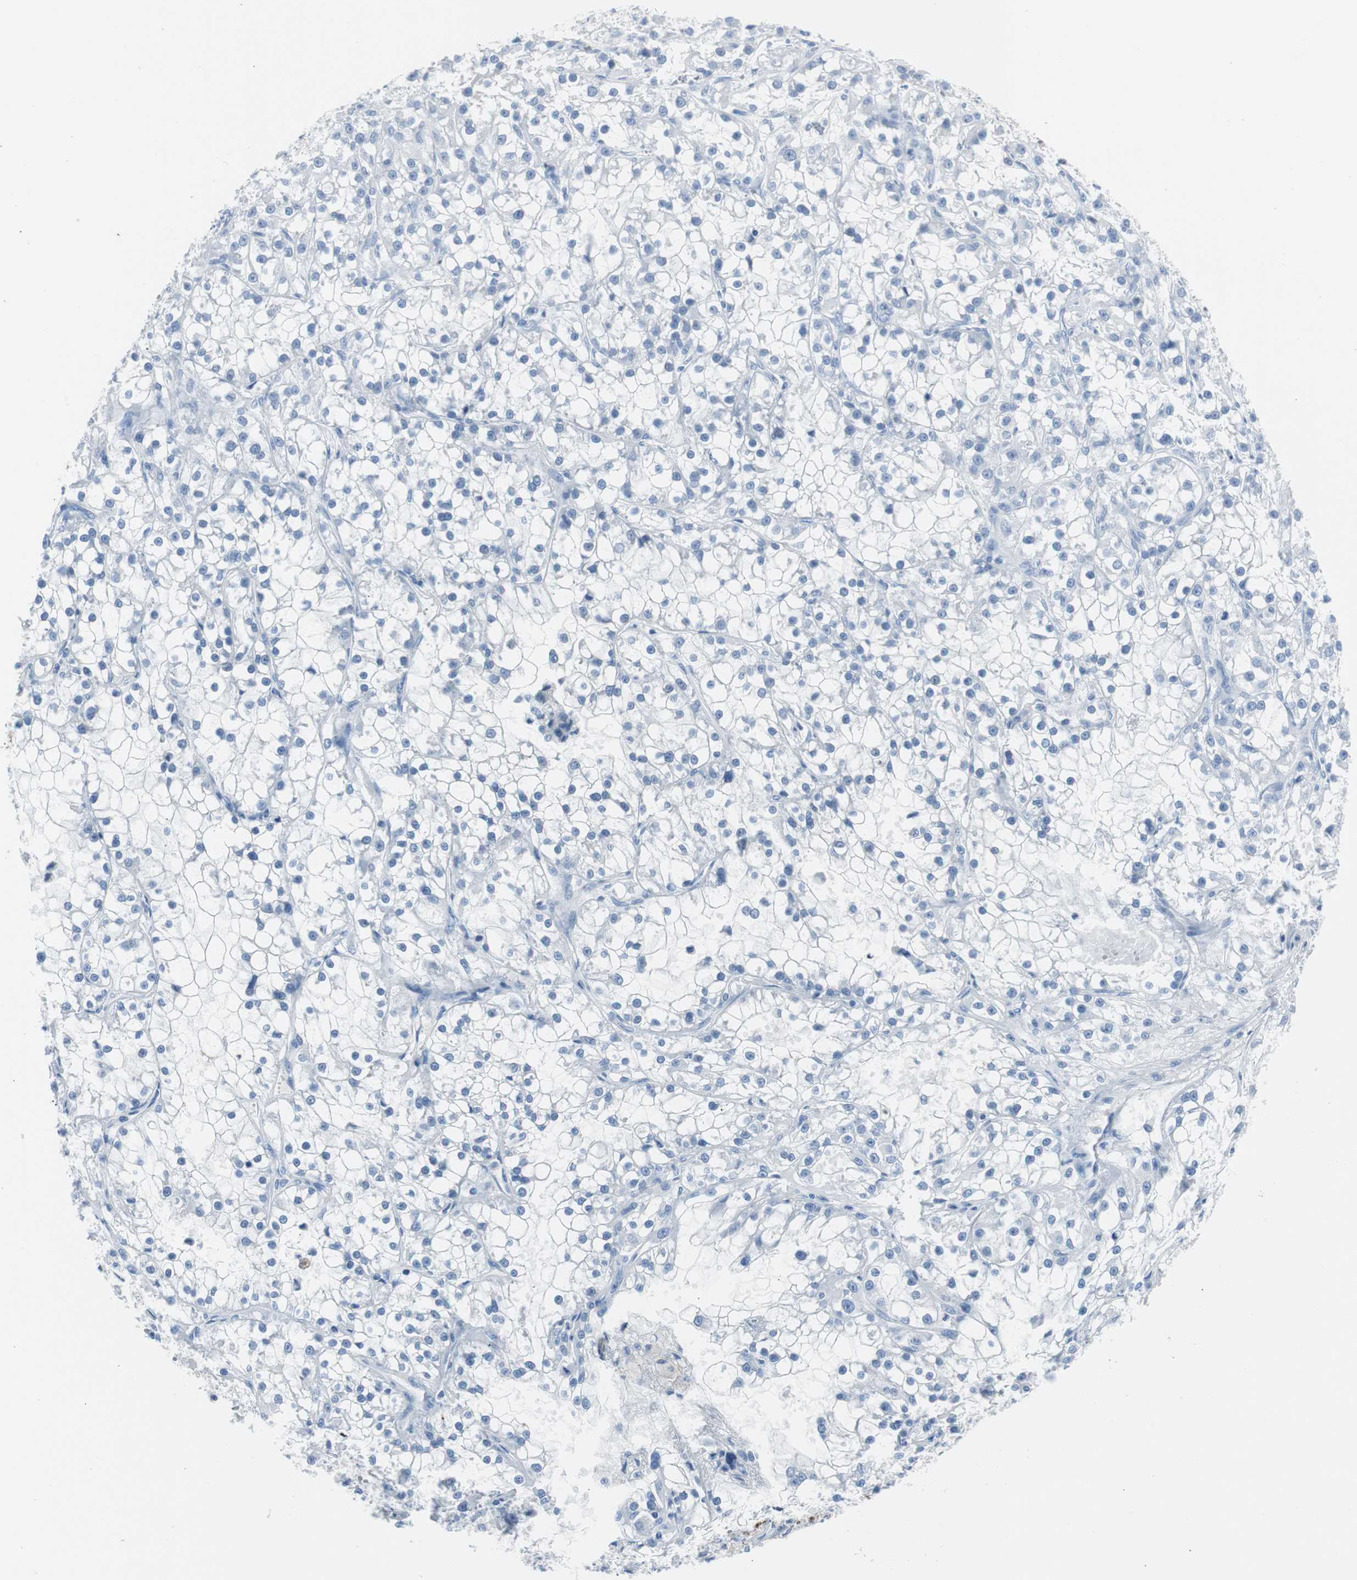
{"staining": {"intensity": "negative", "quantity": "none", "location": "none"}, "tissue": "renal cancer", "cell_type": "Tumor cells", "image_type": "cancer", "snomed": [{"axis": "morphology", "description": "Adenocarcinoma, NOS"}, {"axis": "topography", "description": "Kidney"}], "caption": "A histopathology image of human renal cancer (adenocarcinoma) is negative for staining in tumor cells. (DAB immunohistochemistry (IHC), high magnification).", "gene": "S100A7", "patient": {"sex": "female", "age": 52}}